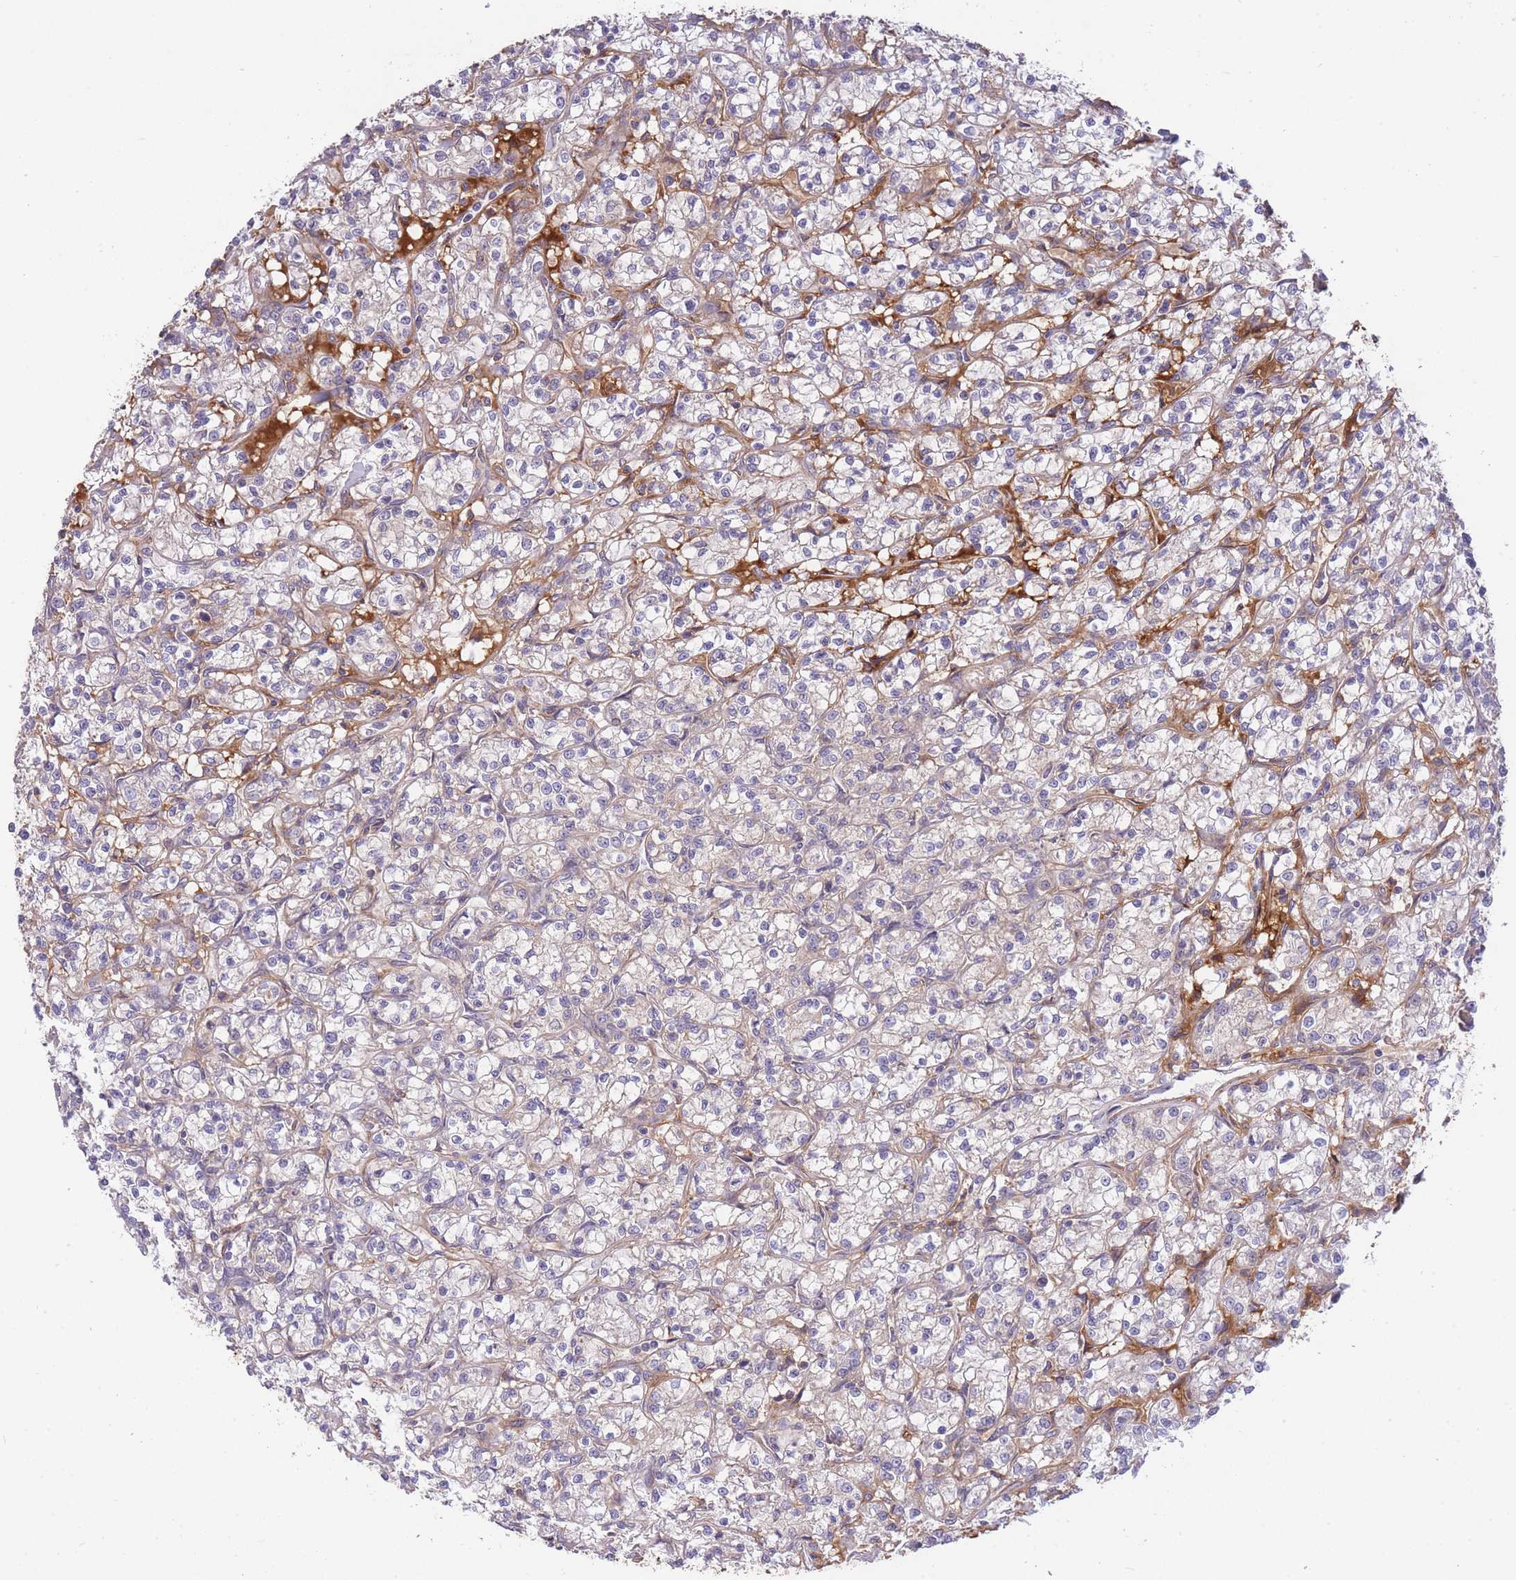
{"staining": {"intensity": "weak", "quantity": "<25%", "location": "cytoplasmic/membranous"}, "tissue": "renal cancer", "cell_type": "Tumor cells", "image_type": "cancer", "snomed": [{"axis": "morphology", "description": "Adenocarcinoma, NOS"}, {"axis": "topography", "description": "Kidney"}], "caption": "Tumor cells show no significant positivity in renal cancer.", "gene": "EXOSC8", "patient": {"sex": "female", "age": 59}}